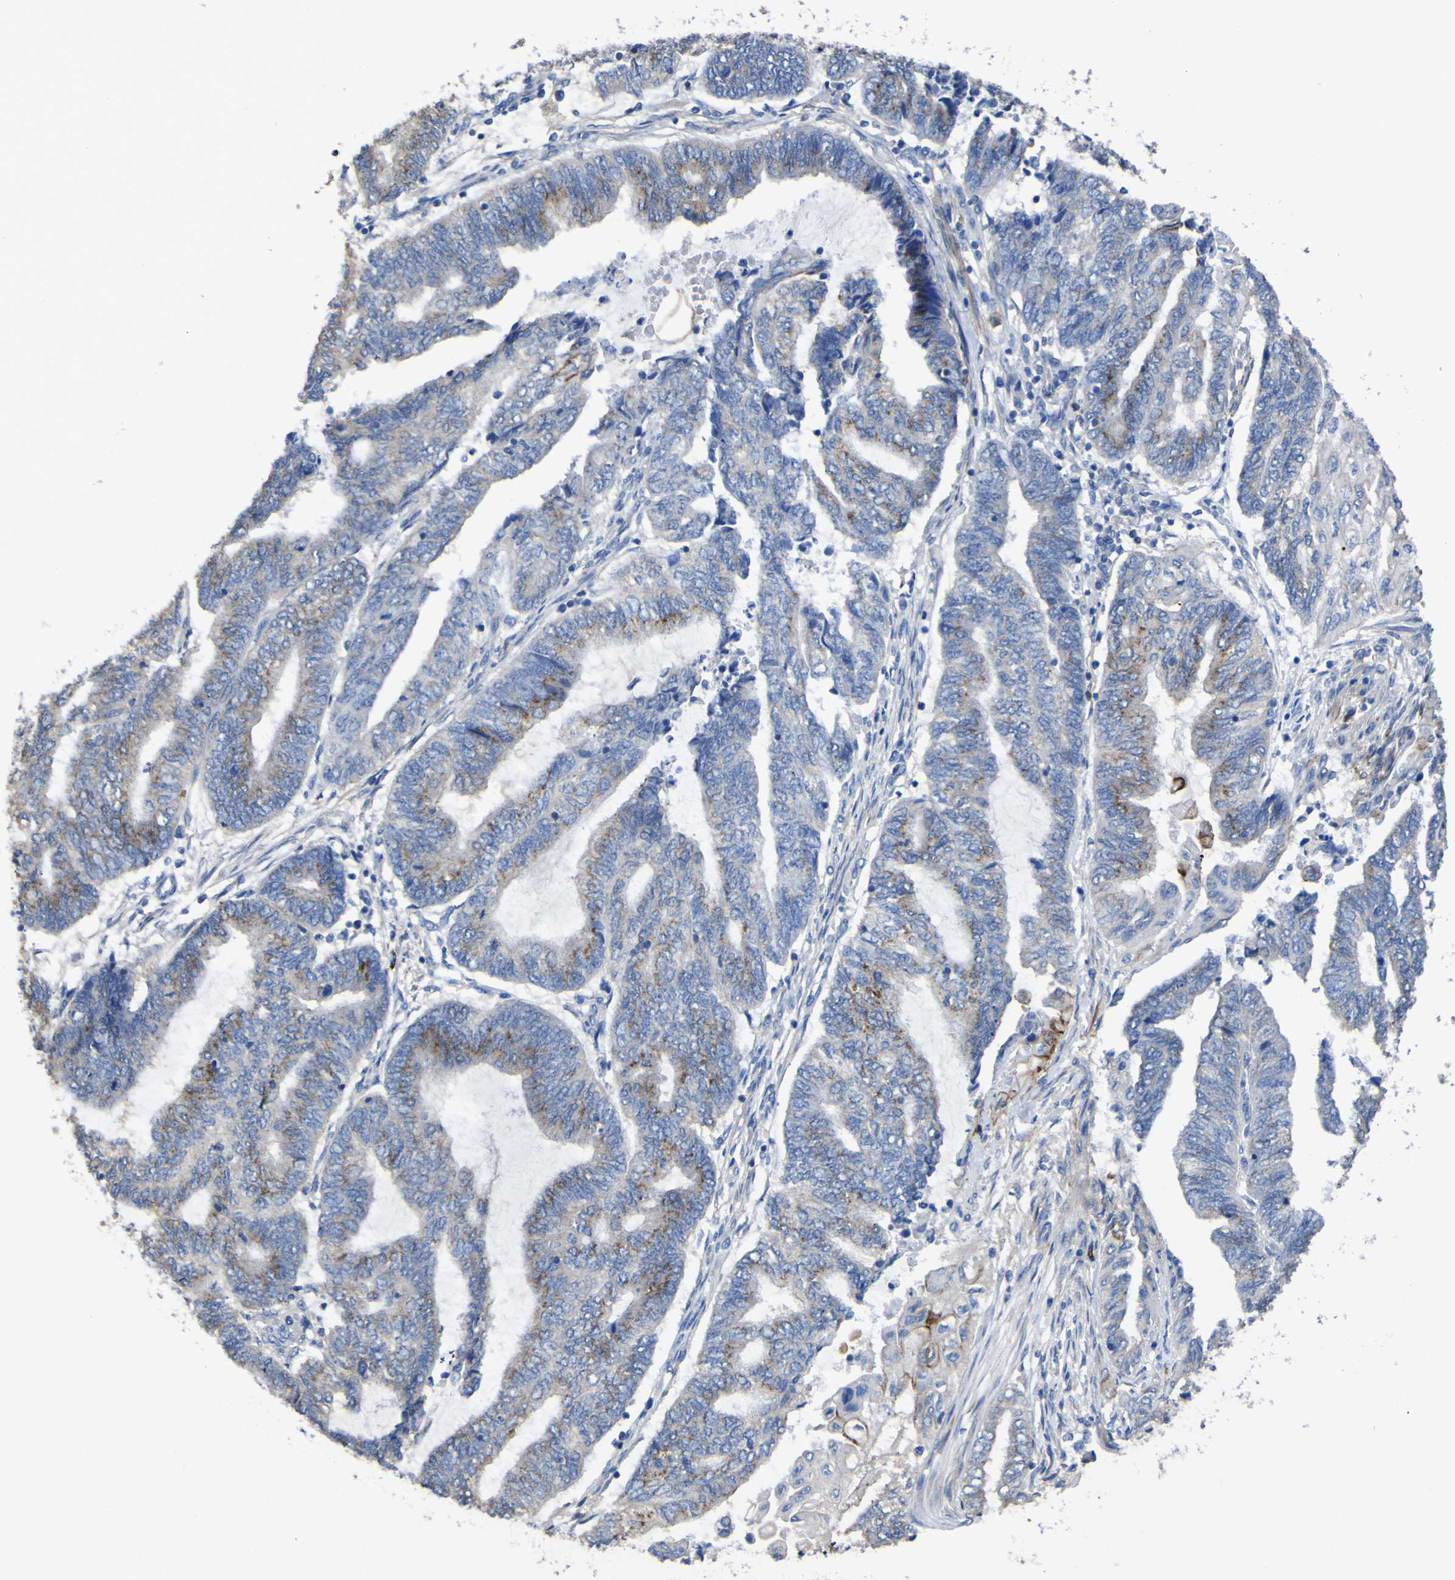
{"staining": {"intensity": "moderate", "quantity": "25%-75%", "location": "cytoplasmic/membranous"}, "tissue": "endometrial cancer", "cell_type": "Tumor cells", "image_type": "cancer", "snomed": [{"axis": "morphology", "description": "Adenocarcinoma, NOS"}, {"axis": "topography", "description": "Uterus"}, {"axis": "topography", "description": "Endometrium"}], "caption": "A brown stain highlights moderate cytoplasmic/membranous expression of a protein in endometrial adenocarcinoma tumor cells. (DAB = brown stain, brightfield microscopy at high magnification).", "gene": "AGO4", "patient": {"sex": "female", "age": 70}}